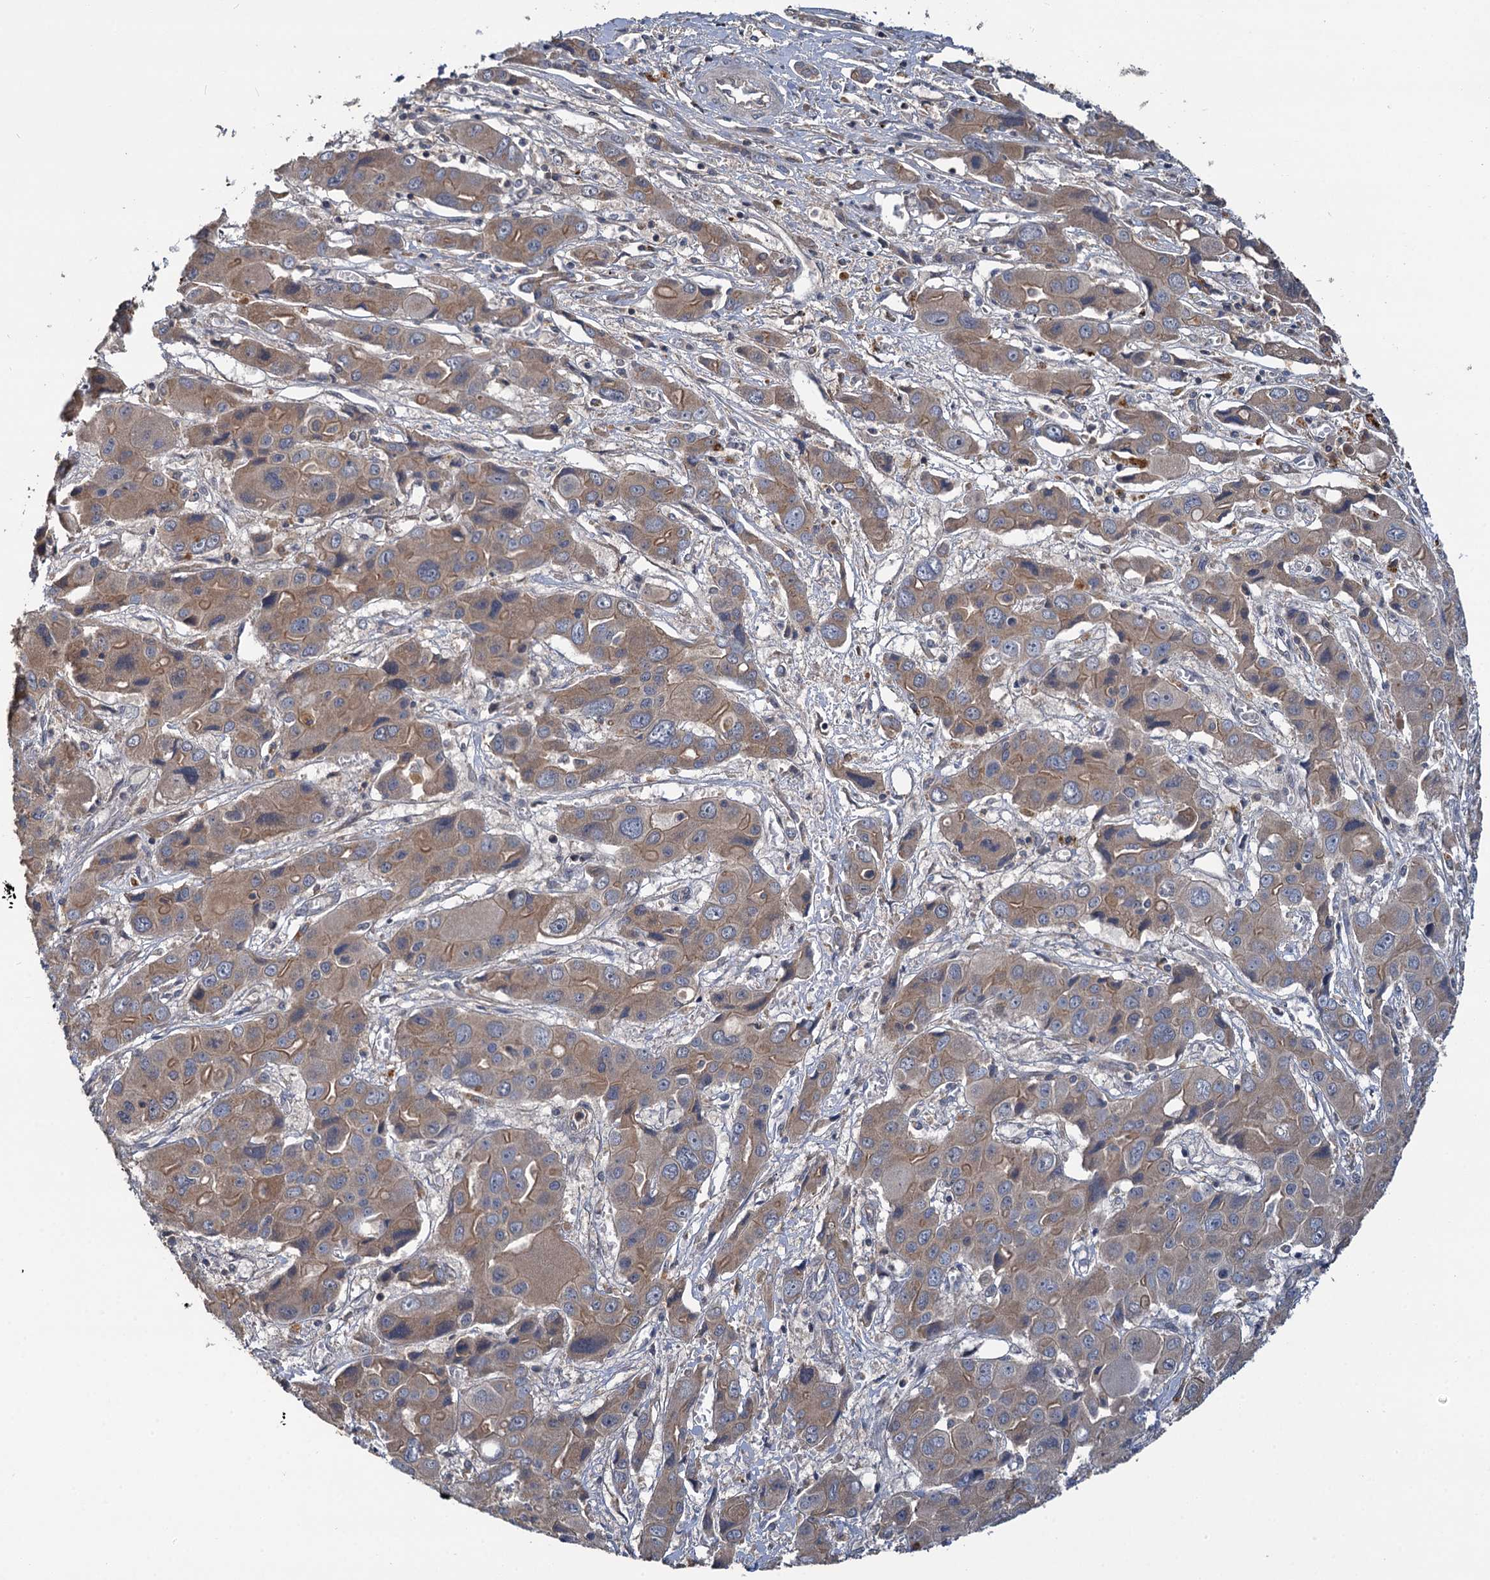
{"staining": {"intensity": "weak", "quantity": ">75%", "location": "cytoplasmic/membranous"}, "tissue": "liver cancer", "cell_type": "Tumor cells", "image_type": "cancer", "snomed": [{"axis": "morphology", "description": "Cholangiocarcinoma"}, {"axis": "topography", "description": "Liver"}], "caption": "Weak cytoplasmic/membranous expression for a protein is appreciated in about >75% of tumor cells of liver cancer using immunohistochemistry.", "gene": "TMEM39A", "patient": {"sex": "male", "age": 67}}